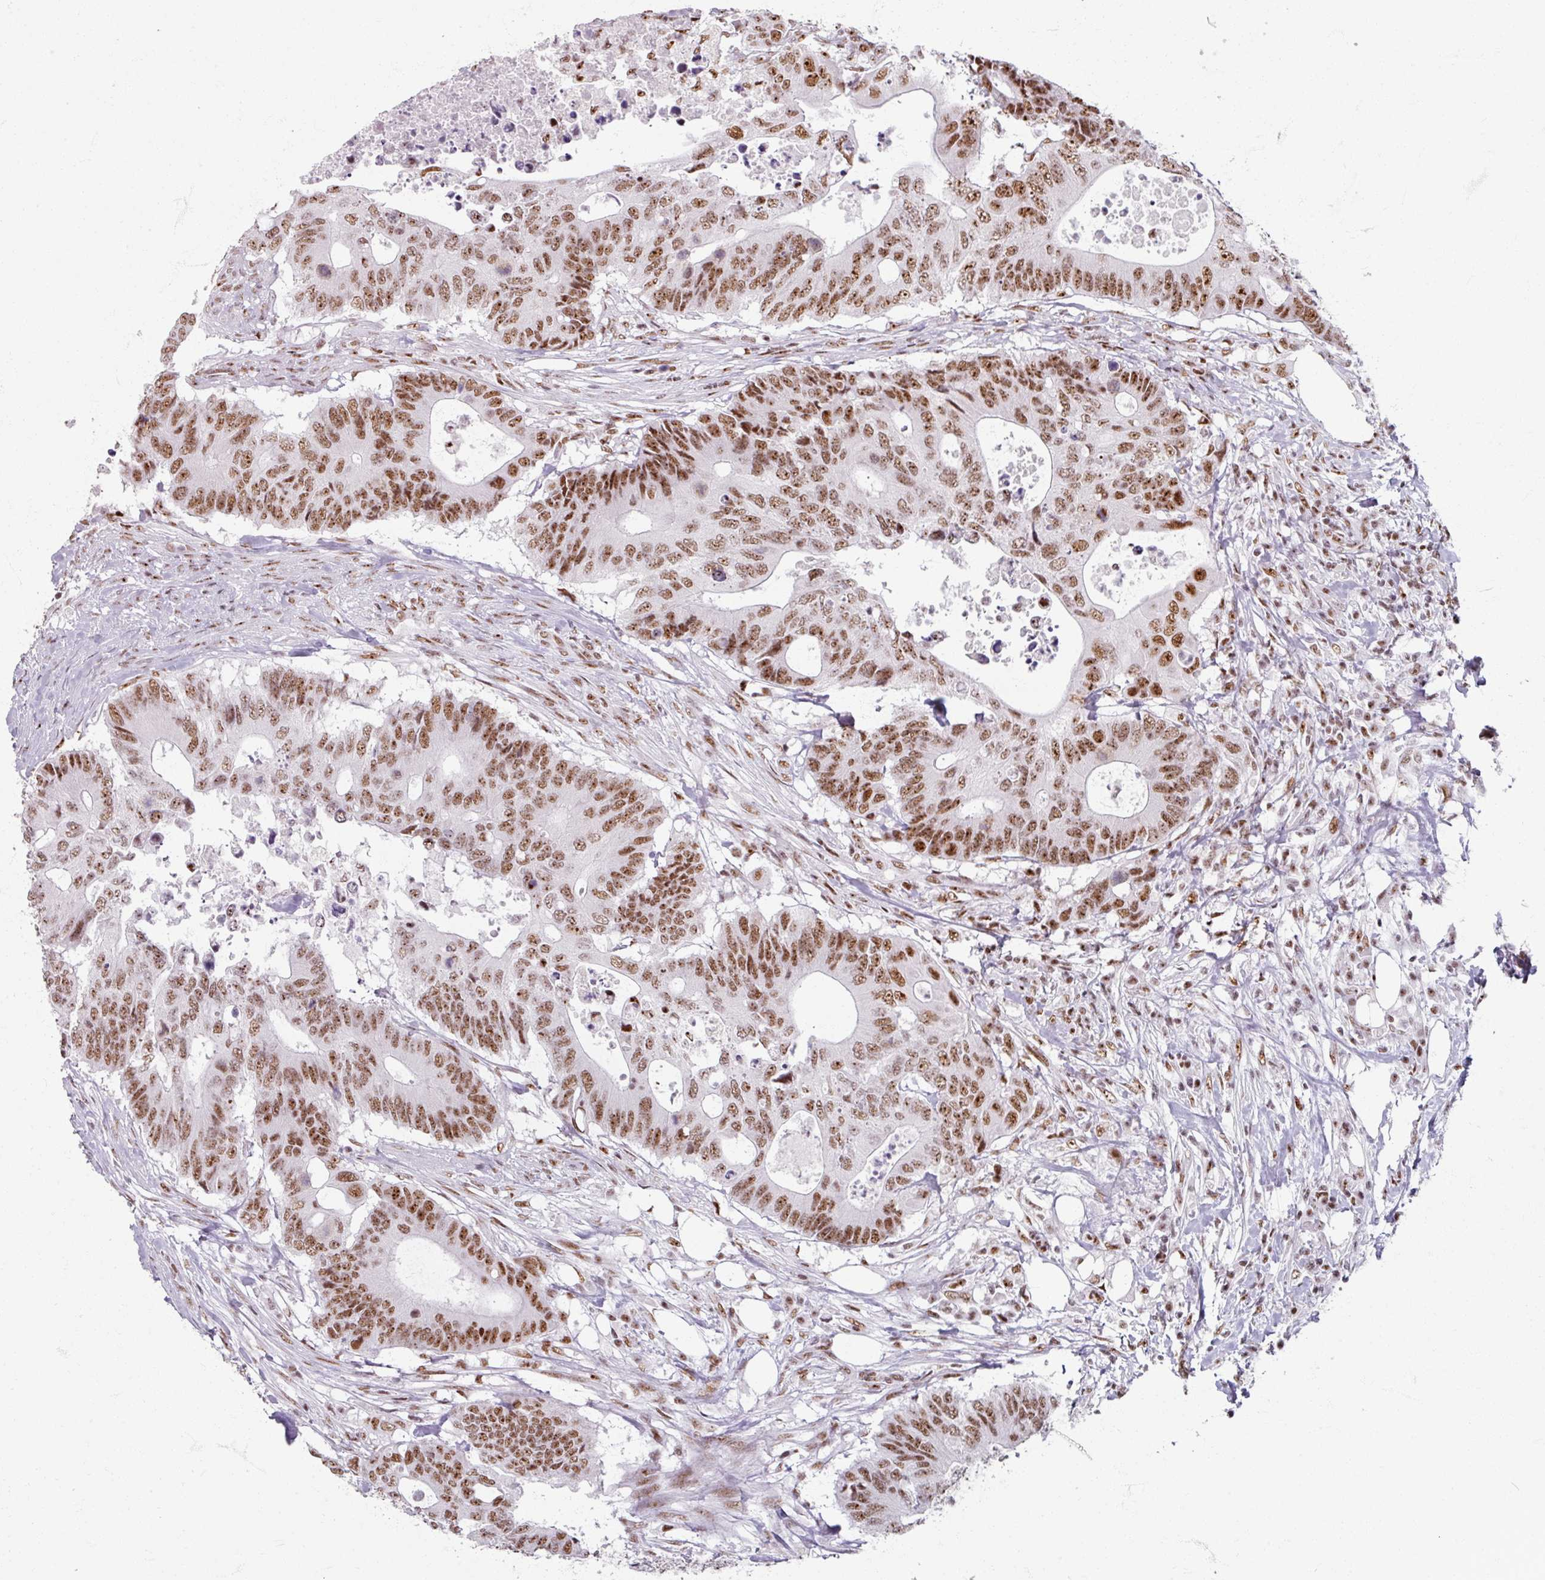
{"staining": {"intensity": "moderate", "quantity": ">75%", "location": "nuclear"}, "tissue": "colorectal cancer", "cell_type": "Tumor cells", "image_type": "cancer", "snomed": [{"axis": "morphology", "description": "Adenocarcinoma, NOS"}, {"axis": "topography", "description": "Colon"}], "caption": "Colorectal cancer (adenocarcinoma) stained with a brown dye shows moderate nuclear positive positivity in about >75% of tumor cells.", "gene": "ADAR", "patient": {"sex": "male", "age": 71}}